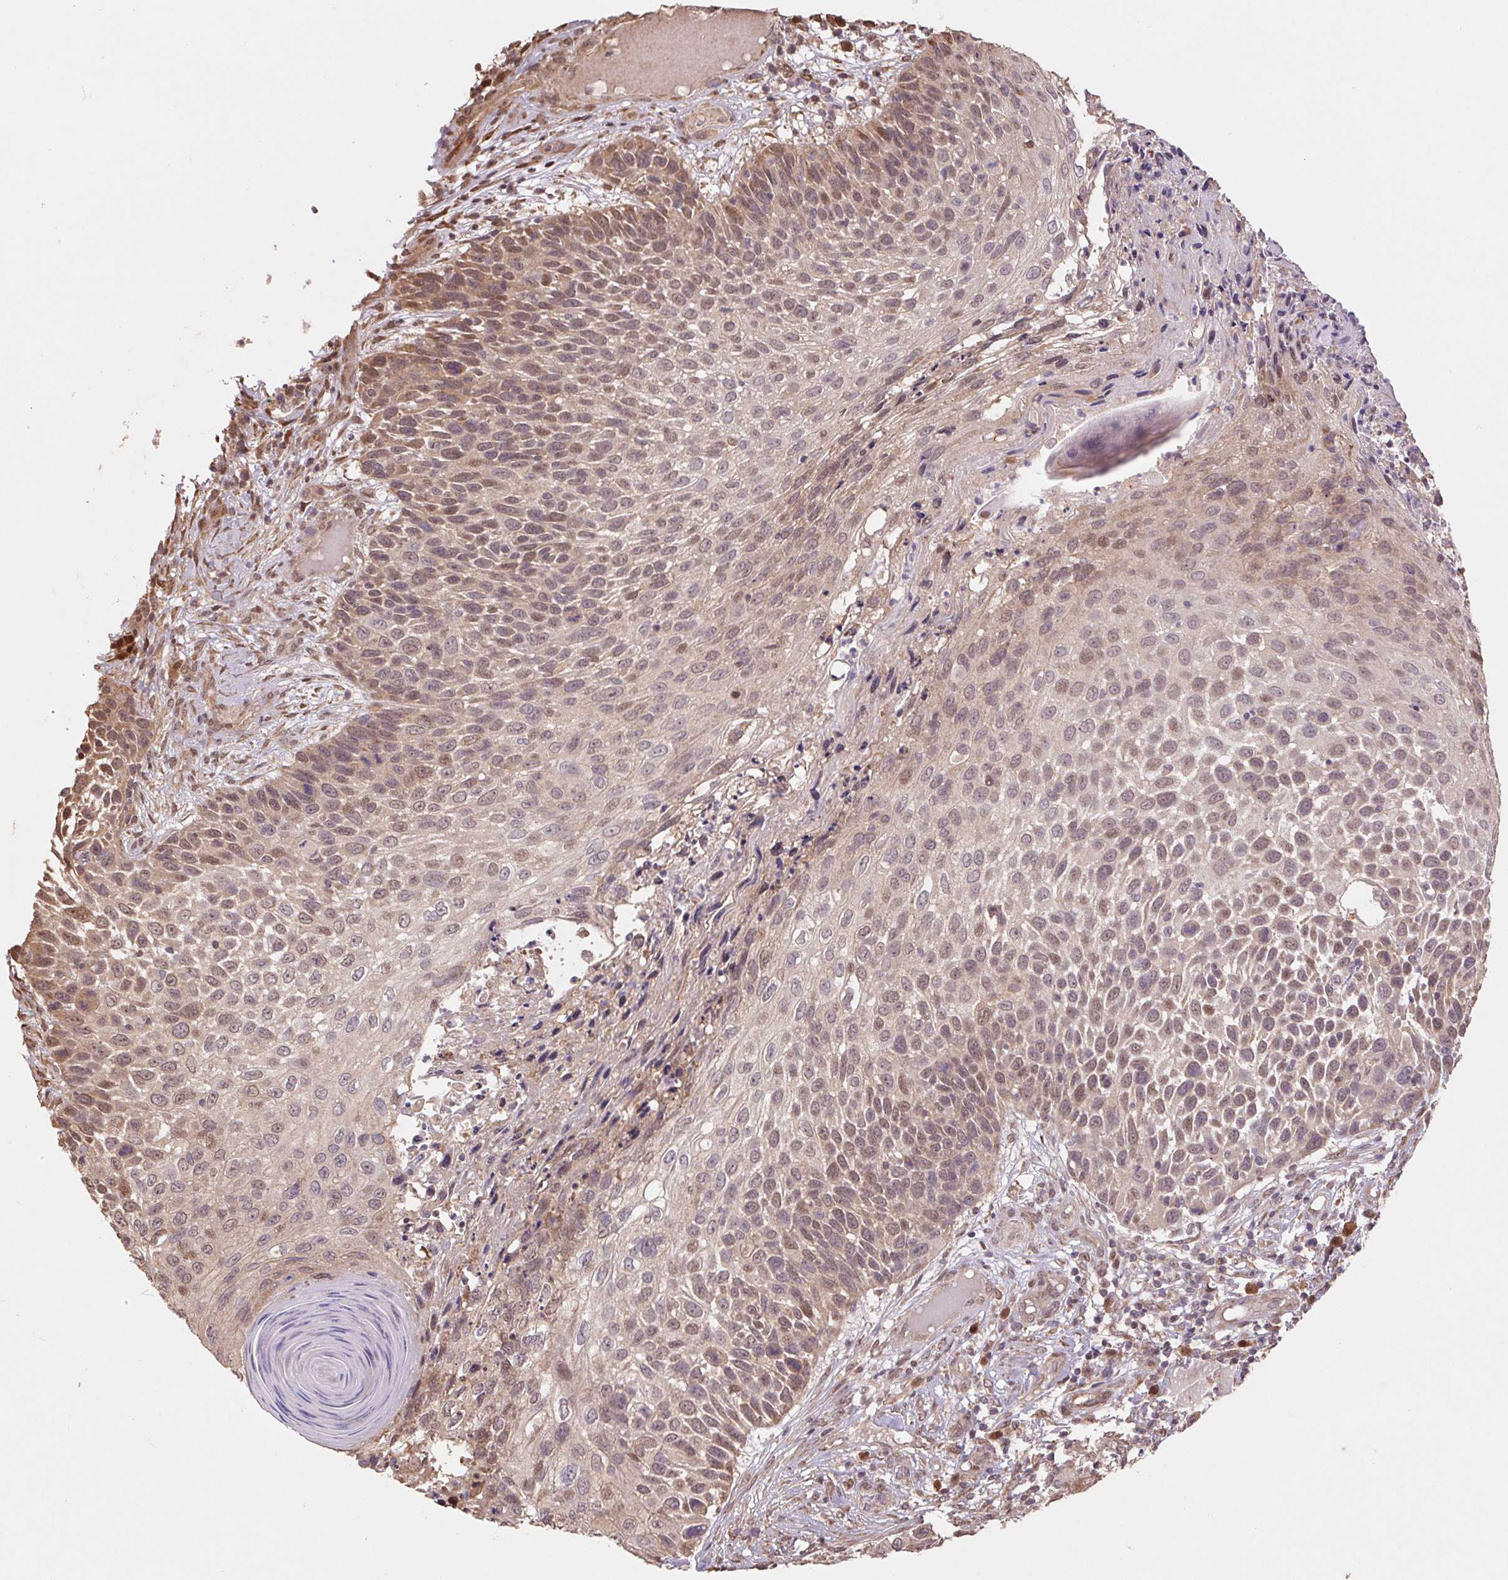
{"staining": {"intensity": "weak", "quantity": ">75%", "location": "cytoplasmic/membranous,nuclear"}, "tissue": "skin cancer", "cell_type": "Tumor cells", "image_type": "cancer", "snomed": [{"axis": "morphology", "description": "Squamous cell carcinoma, NOS"}, {"axis": "topography", "description": "Skin"}], "caption": "Skin cancer (squamous cell carcinoma) stained with a protein marker shows weak staining in tumor cells.", "gene": "CUTA", "patient": {"sex": "male", "age": 92}}